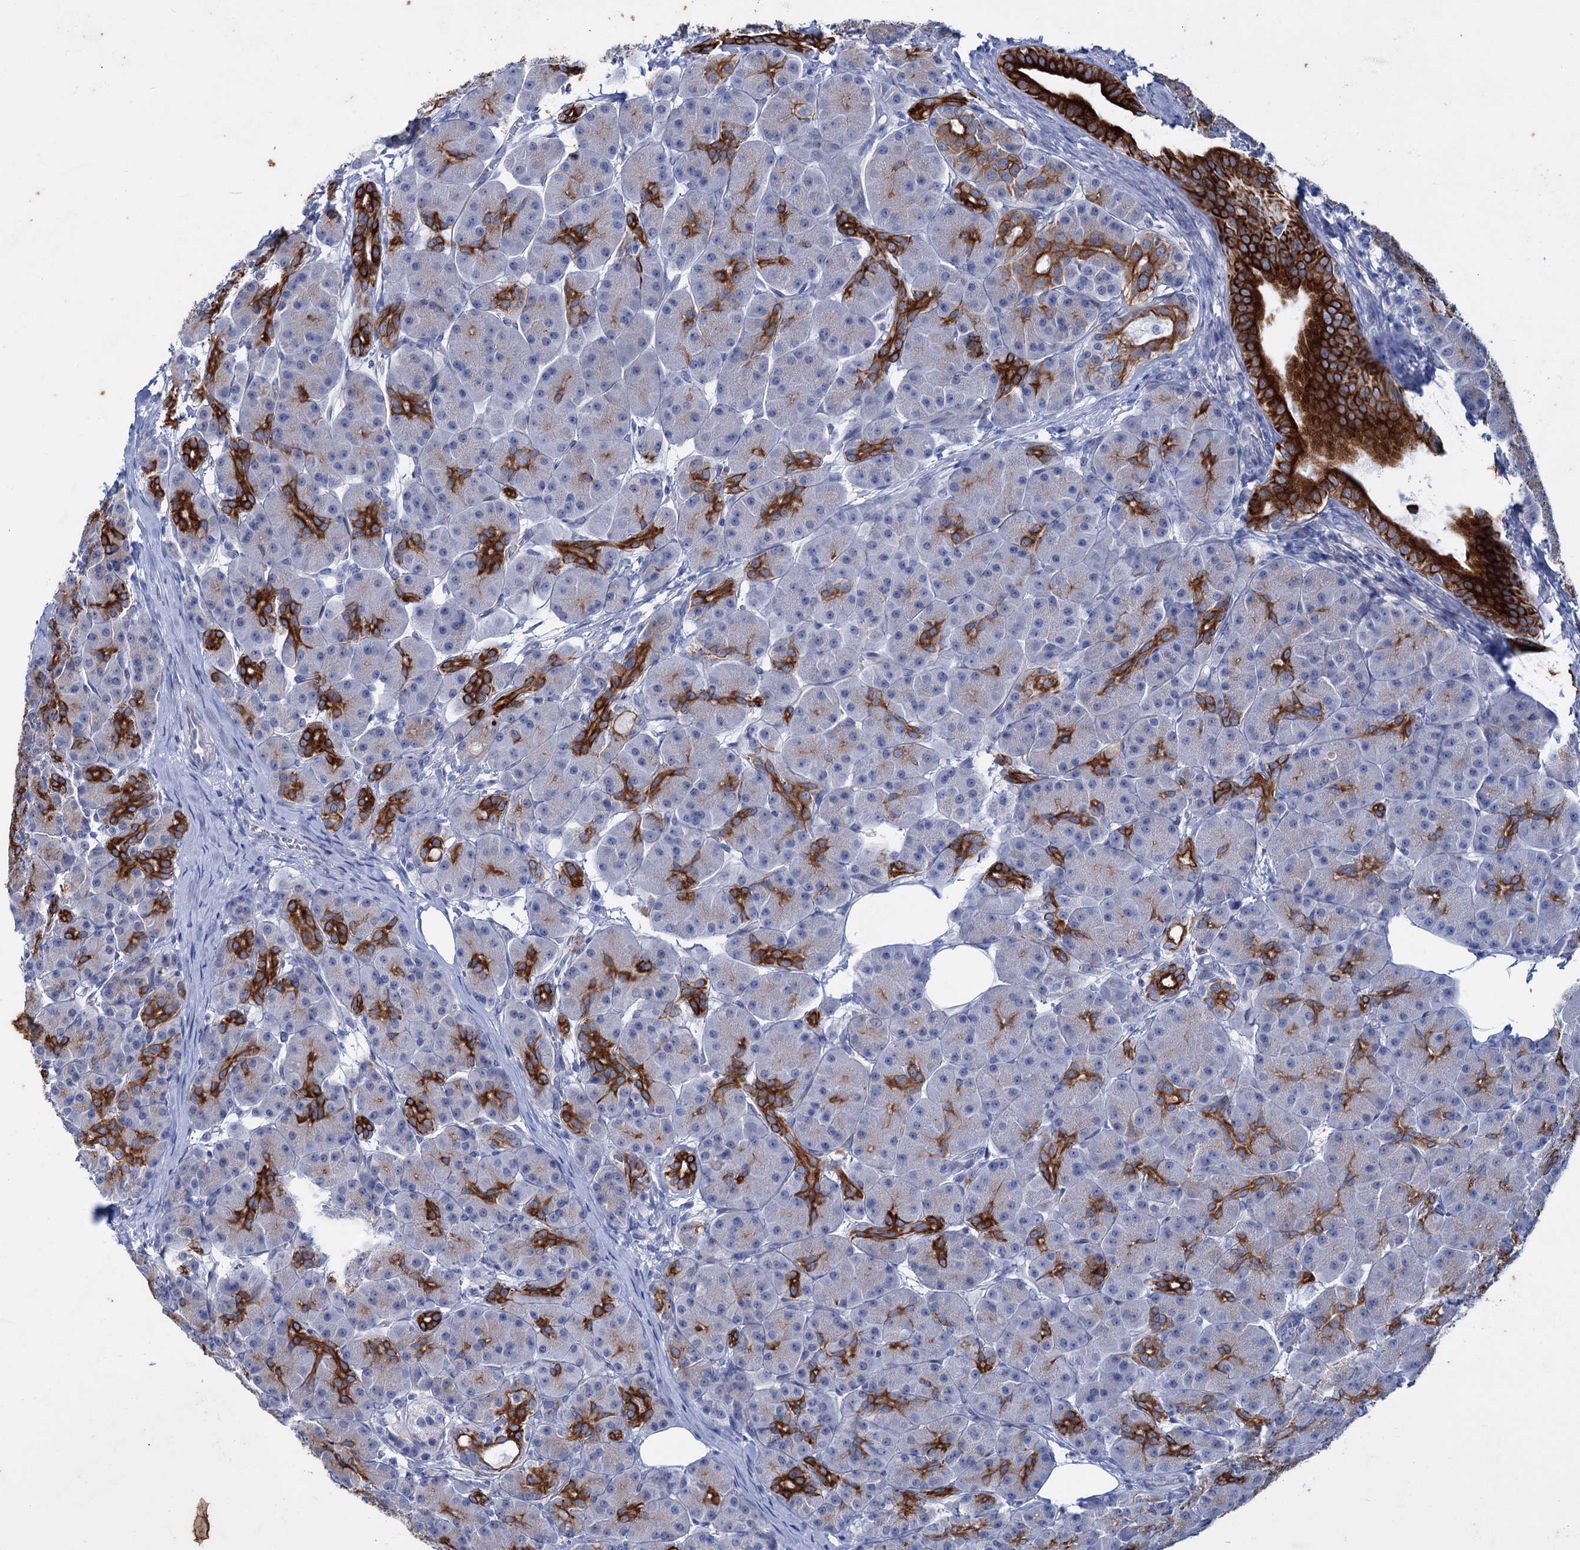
{"staining": {"intensity": "strong", "quantity": "25%-75%", "location": "cytoplasmic/membranous"}, "tissue": "pancreas", "cell_type": "Exocrine glandular cells", "image_type": "normal", "snomed": [{"axis": "morphology", "description": "Normal tissue, NOS"}, {"axis": "topography", "description": "Pancreas"}], "caption": "Immunohistochemical staining of benign human pancreas displays 25%-75% levels of strong cytoplasmic/membranous protein positivity in about 25%-75% of exocrine glandular cells.", "gene": "FAAP20", "patient": {"sex": "male", "age": 63}}